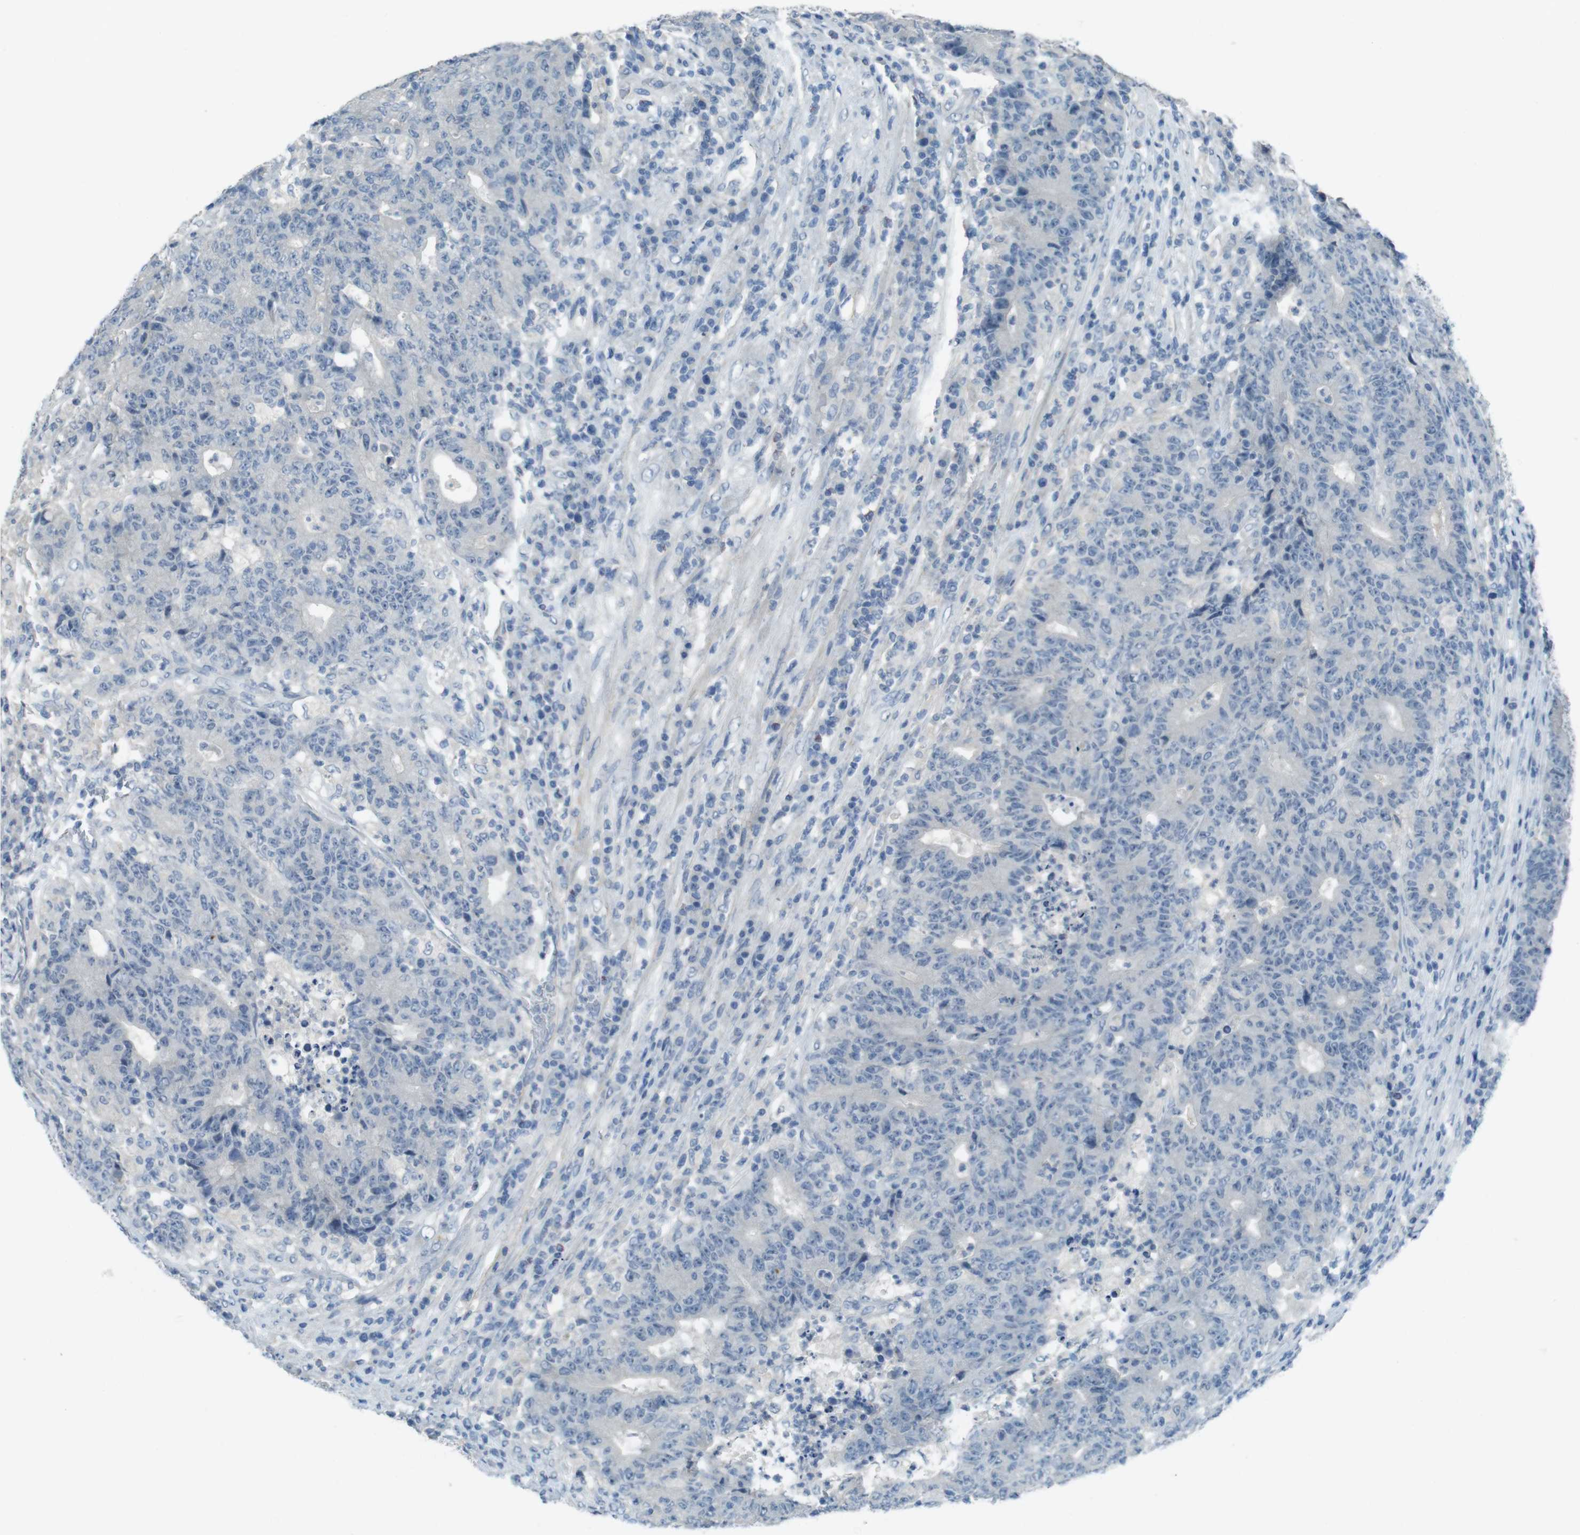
{"staining": {"intensity": "negative", "quantity": "none", "location": "none"}, "tissue": "colorectal cancer", "cell_type": "Tumor cells", "image_type": "cancer", "snomed": [{"axis": "morphology", "description": "Normal tissue, NOS"}, {"axis": "morphology", "description": "Adenocarcinoma, NOS"}, {"axis": "topography", "description": "Colon"}], "caption": "Human colorectal adenocarcinoma stained for a protein using IHC displays no positivity in tumor cells.", "gene": "ENTPD7", "patient": {"sex": "female", "age": 75}}